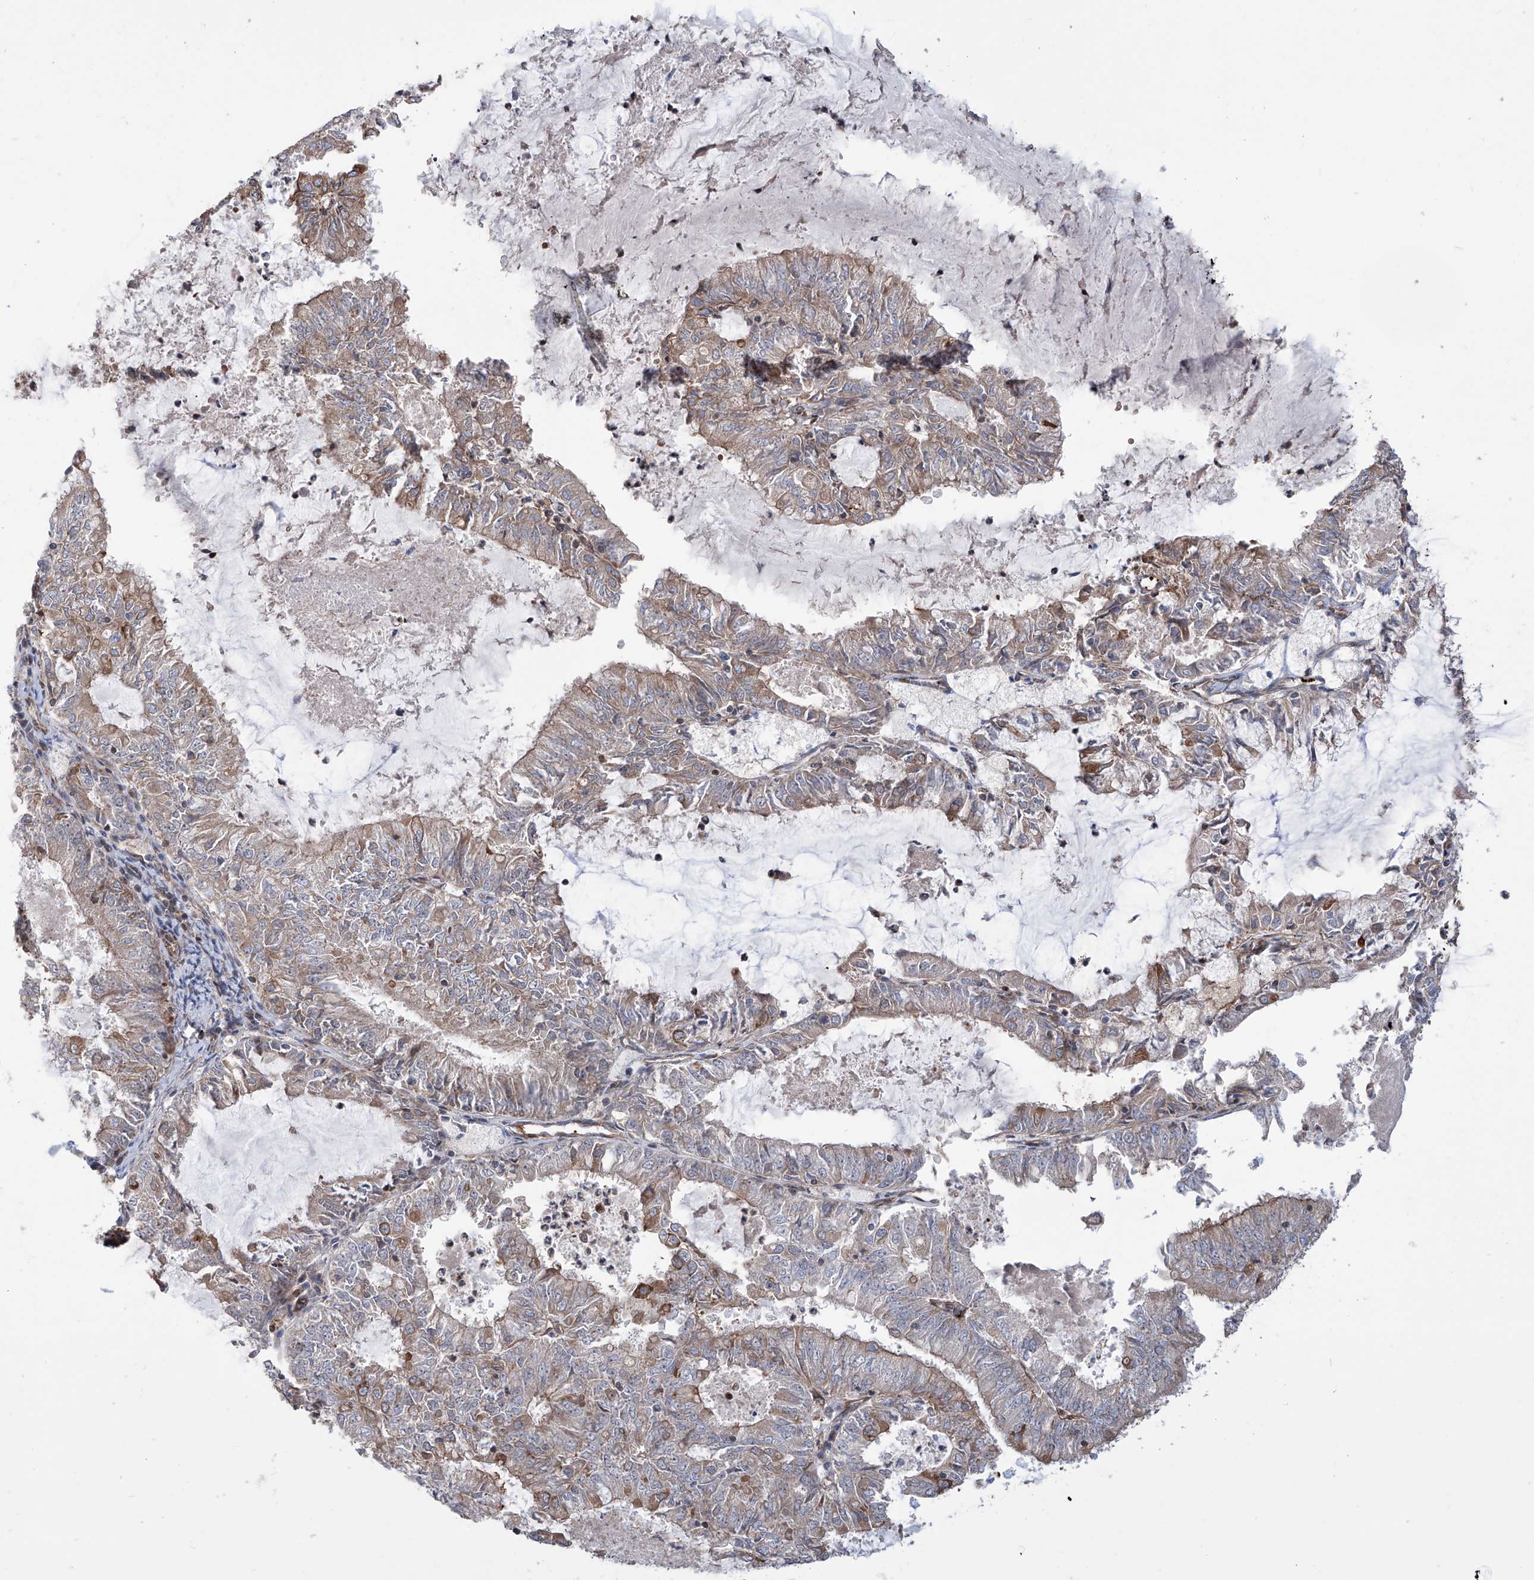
{"staining": {"intensity": "weak", "quantity": "25%-75%", "location": "cytoplasmic/membranous"}, "tissue": "endometrial cancer", "cell_type": "Tumor cells", "image_type": "cancer", "snomed": [{"axis": "morphology", "description": "Adenocarcinoma, NOS"}, {"axis": "topography", "description": "Endometrium"}], "caption": "Protein staining of endometrial adenocarcinoma tissue shows weak cytoplasmic/membranous expression in about 25%-75% of tumor cells. (Stains: DAB (3,3'-diaminobenzidine) in brown, nuclei in blue, Microscopy: brightfield microscopy at high magnification).", "gene": "APAF1", "patient": {"sex": "female", "age": 57}}